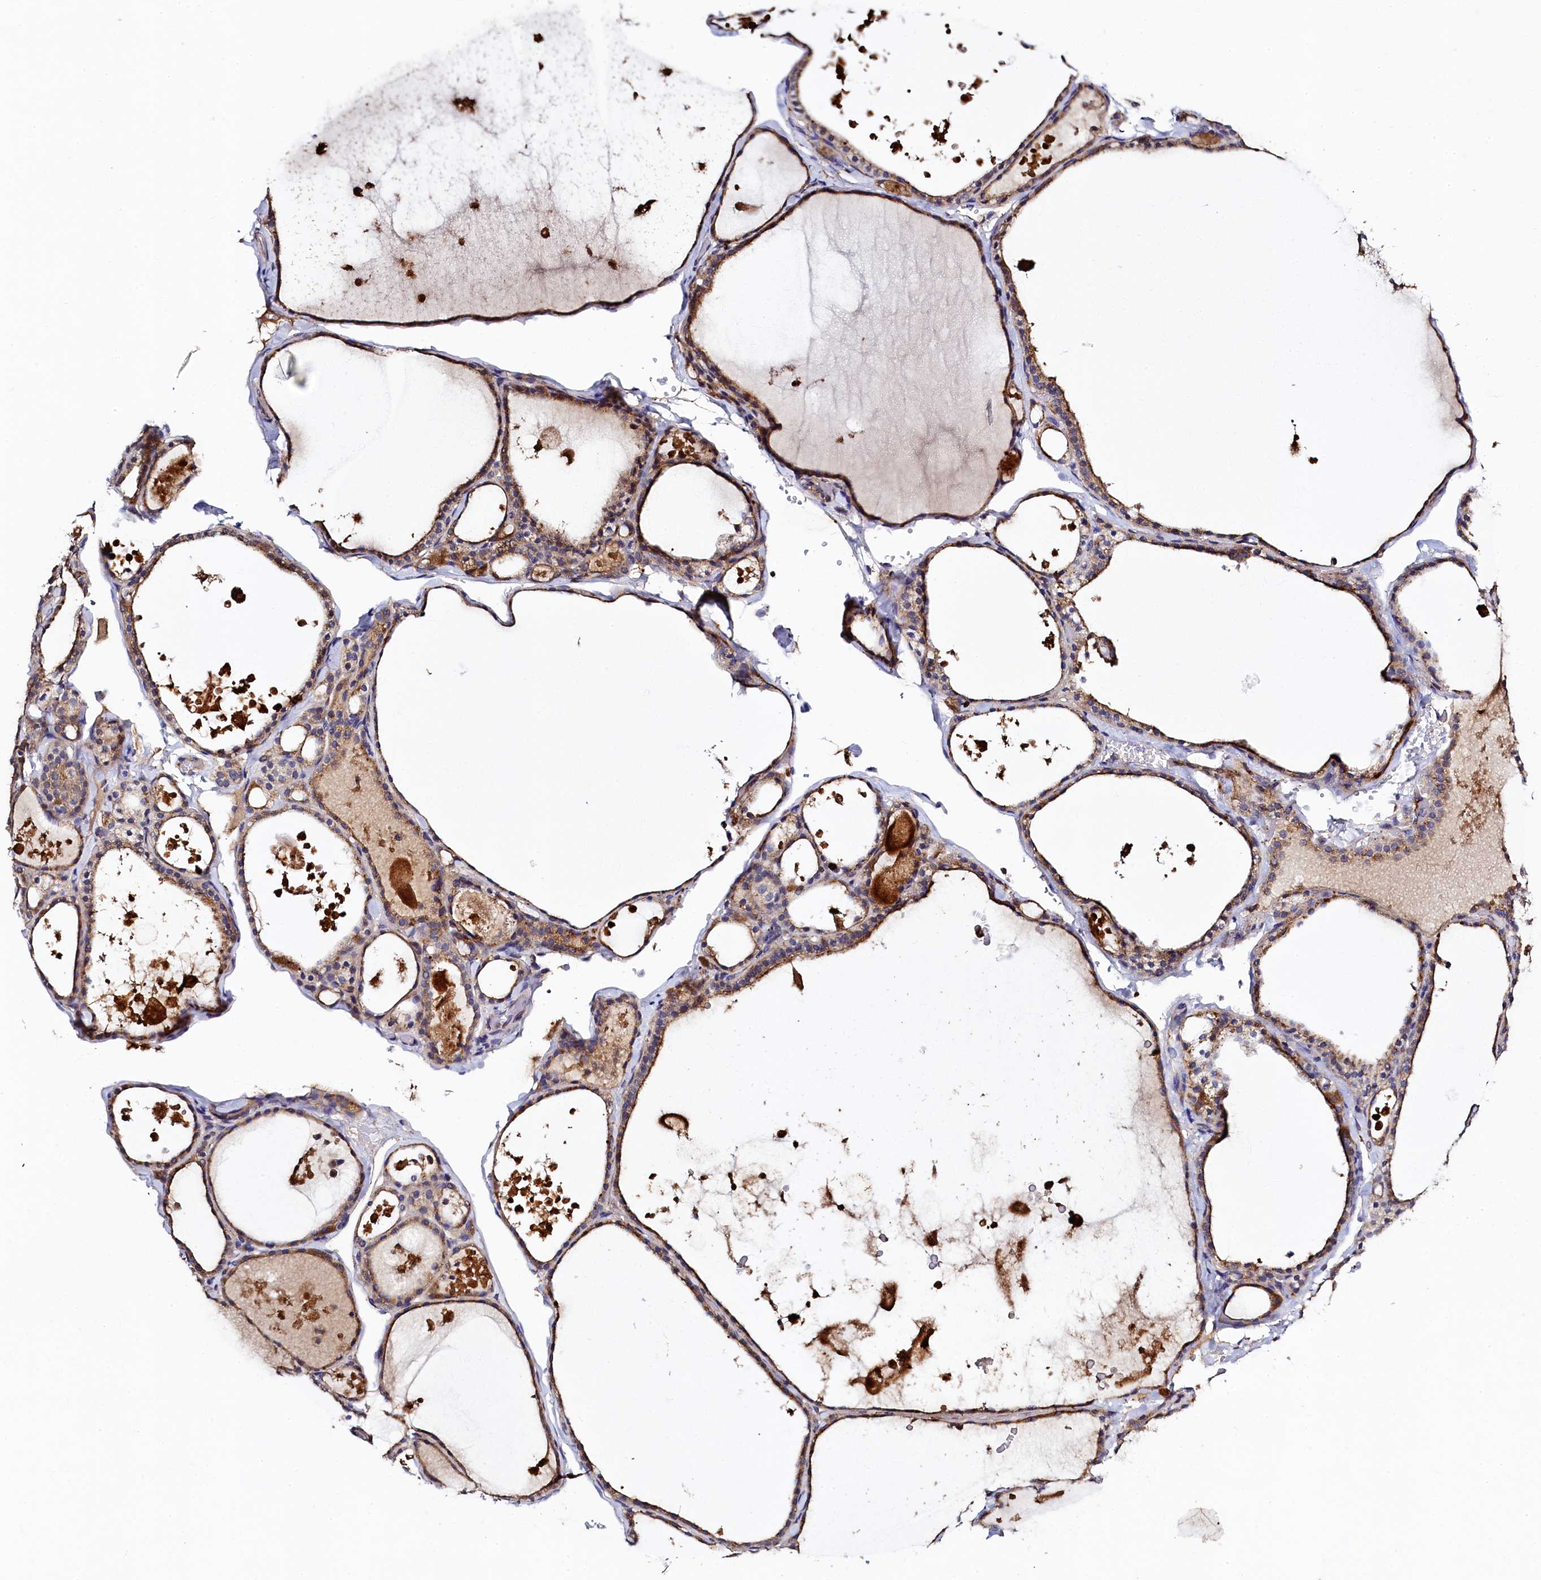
{"staining": {"intensity": "moderate", "quantity": ">75%", "location": "cytoplasmic/membranous"}, "tissue": "thyroid gland", "cell_type": "Glandular cells", "image_type": "normal", "snomed": [{"axis": "morphology", "description": "Normal tissue, NOS"}, {"axis": "topography", "description": "Thyroid gland"}], "caption": "Moderate cytoplasmic/membranous positivity for a protein is seen in approximately >75% of glandular cells of unremarkable thyroid gland using immunohistochemistry.", "gene": "TK2", "patient": {"sex": "male", "age": 56}}